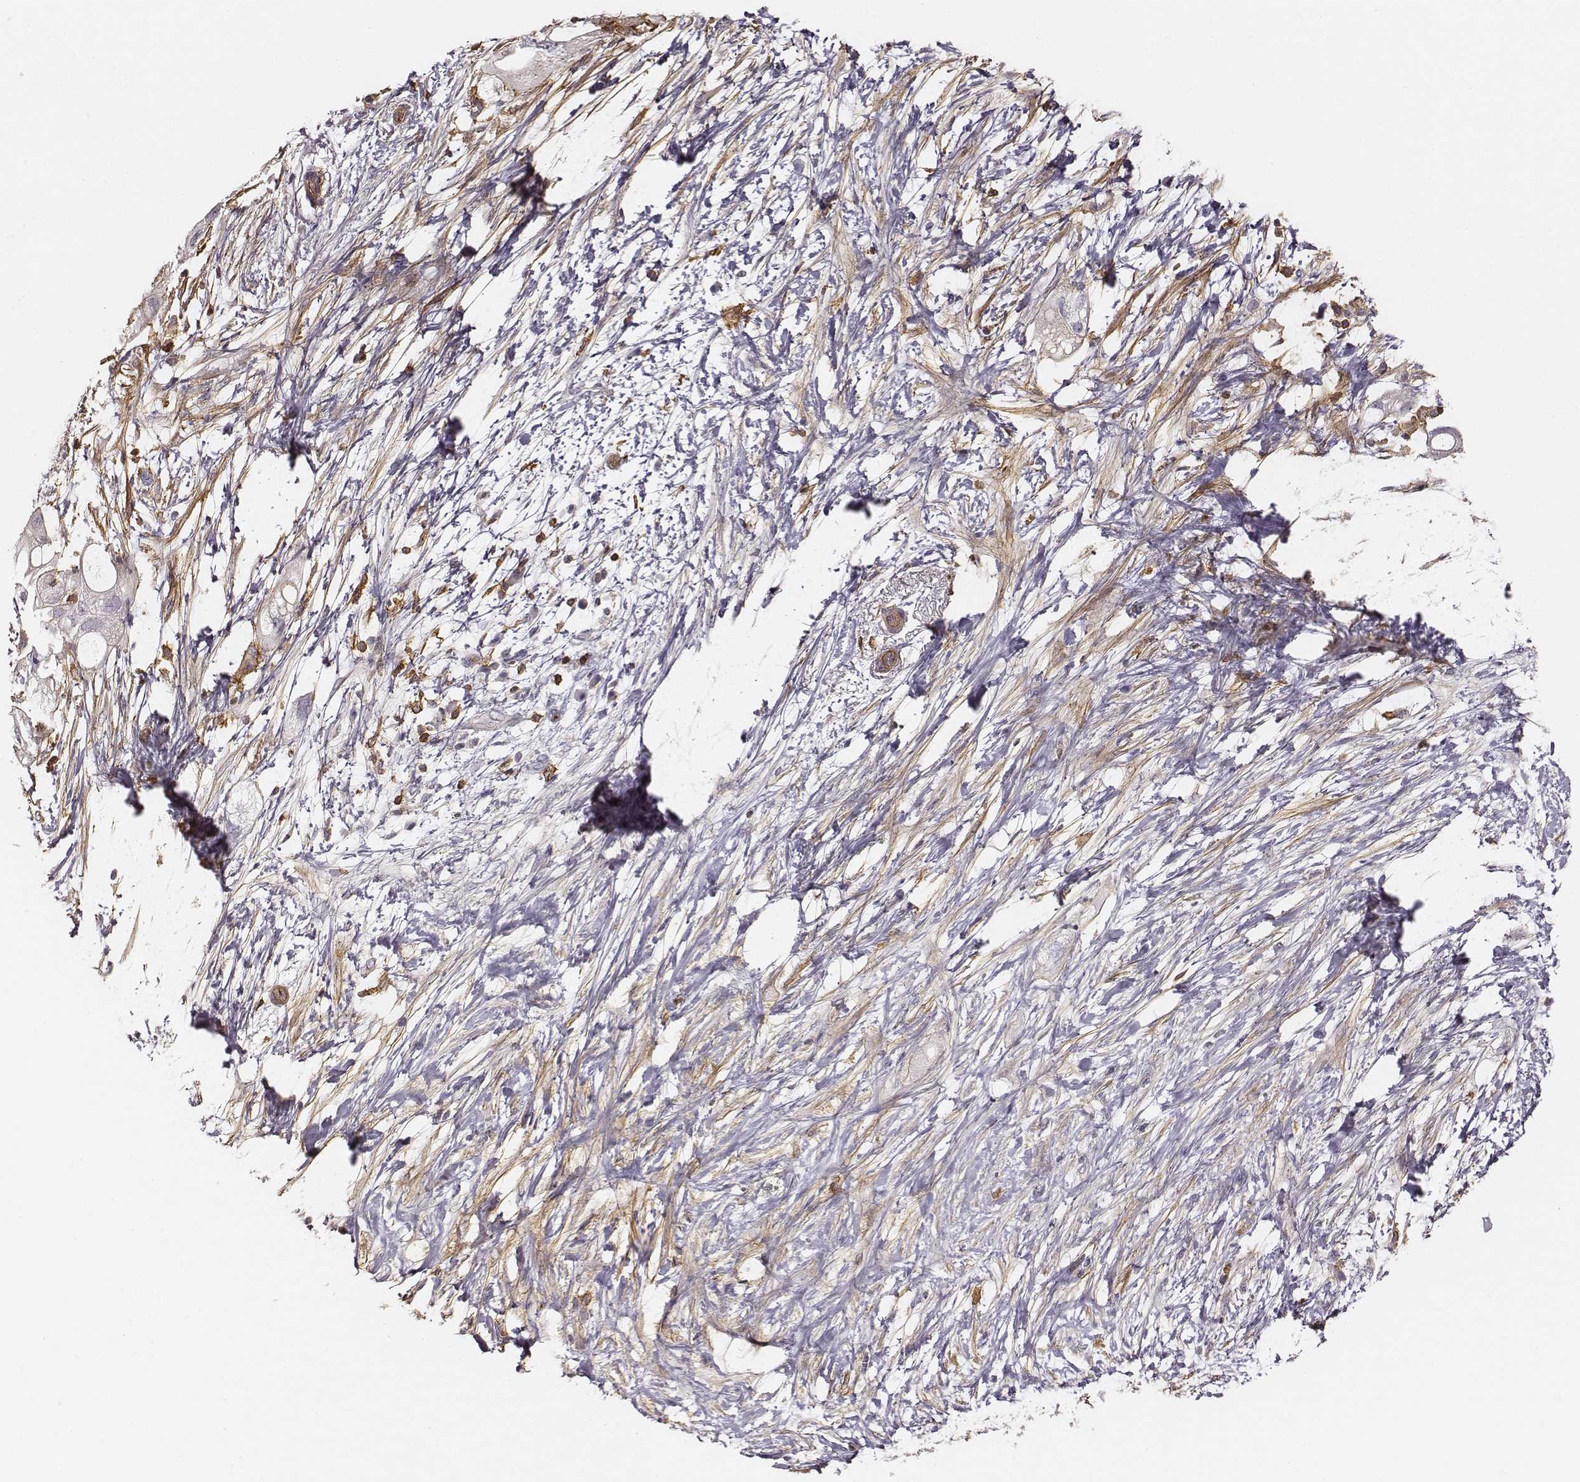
{"staining": {"intensity": "negative", "quantity": "none", "location": "none"}, "tissue": "pancreatic cancer", "cell_type": "Tumor cells", "image_type": "cancer", "snomed": [{"axis": "morphology", "description": "Adenocarcinoma, NOS"}, {"axis": "topography", "description": "Pancreas"}], "caption": "There is no significant staining in tumor cells of pancreatic cancer (adenocarcinoma).", "gene": "ZYX", "patient": {"sex": "female", "age": 72}}